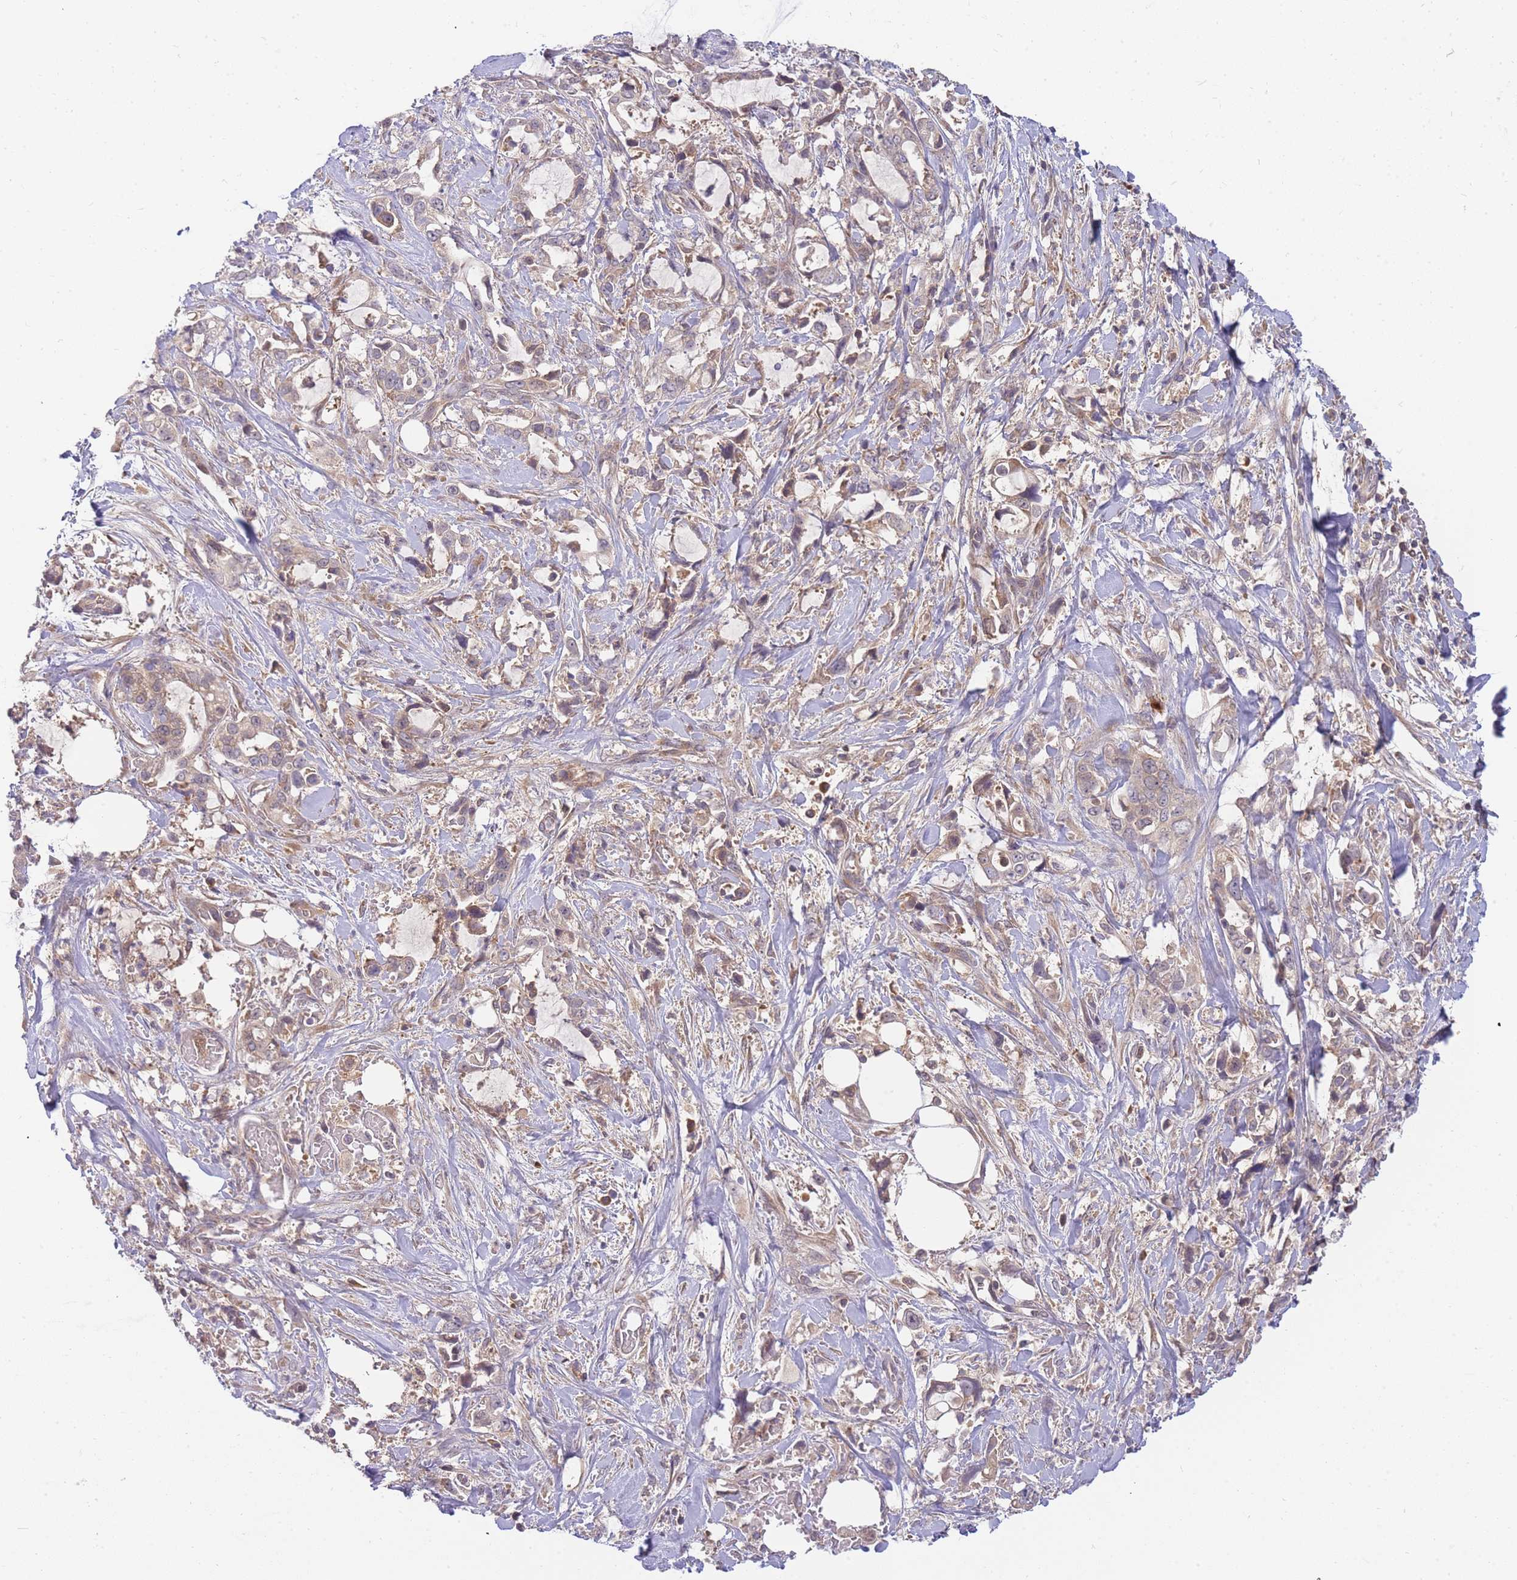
{"staining": {"intensity": "weak", "quantity": "<25%", "location": "cytoplasmic/membranous"}, "tissue": "pancreatic cancer", "cell_type": "Tumor cells", "image_type": "cancer", "snomed": [{"axis": "morphology", "description": "Adenocarcinoma, NOS"}, {"axis": "topography", "description": "Pancreas"}], "caption": "High magnification brightfield microscopy of pancreatic adenocarcinoma stained with DAB (3,3'-diaminobenzidine) (brown) and counterstained with hematoxylin (blue): tumor cells show no significant positivity. (DAB immunohistochemistry visualized using brightfield microscopy, high magnification).", "gene": "ZNF577", "patient": {"sex": "female", "age": 61}}